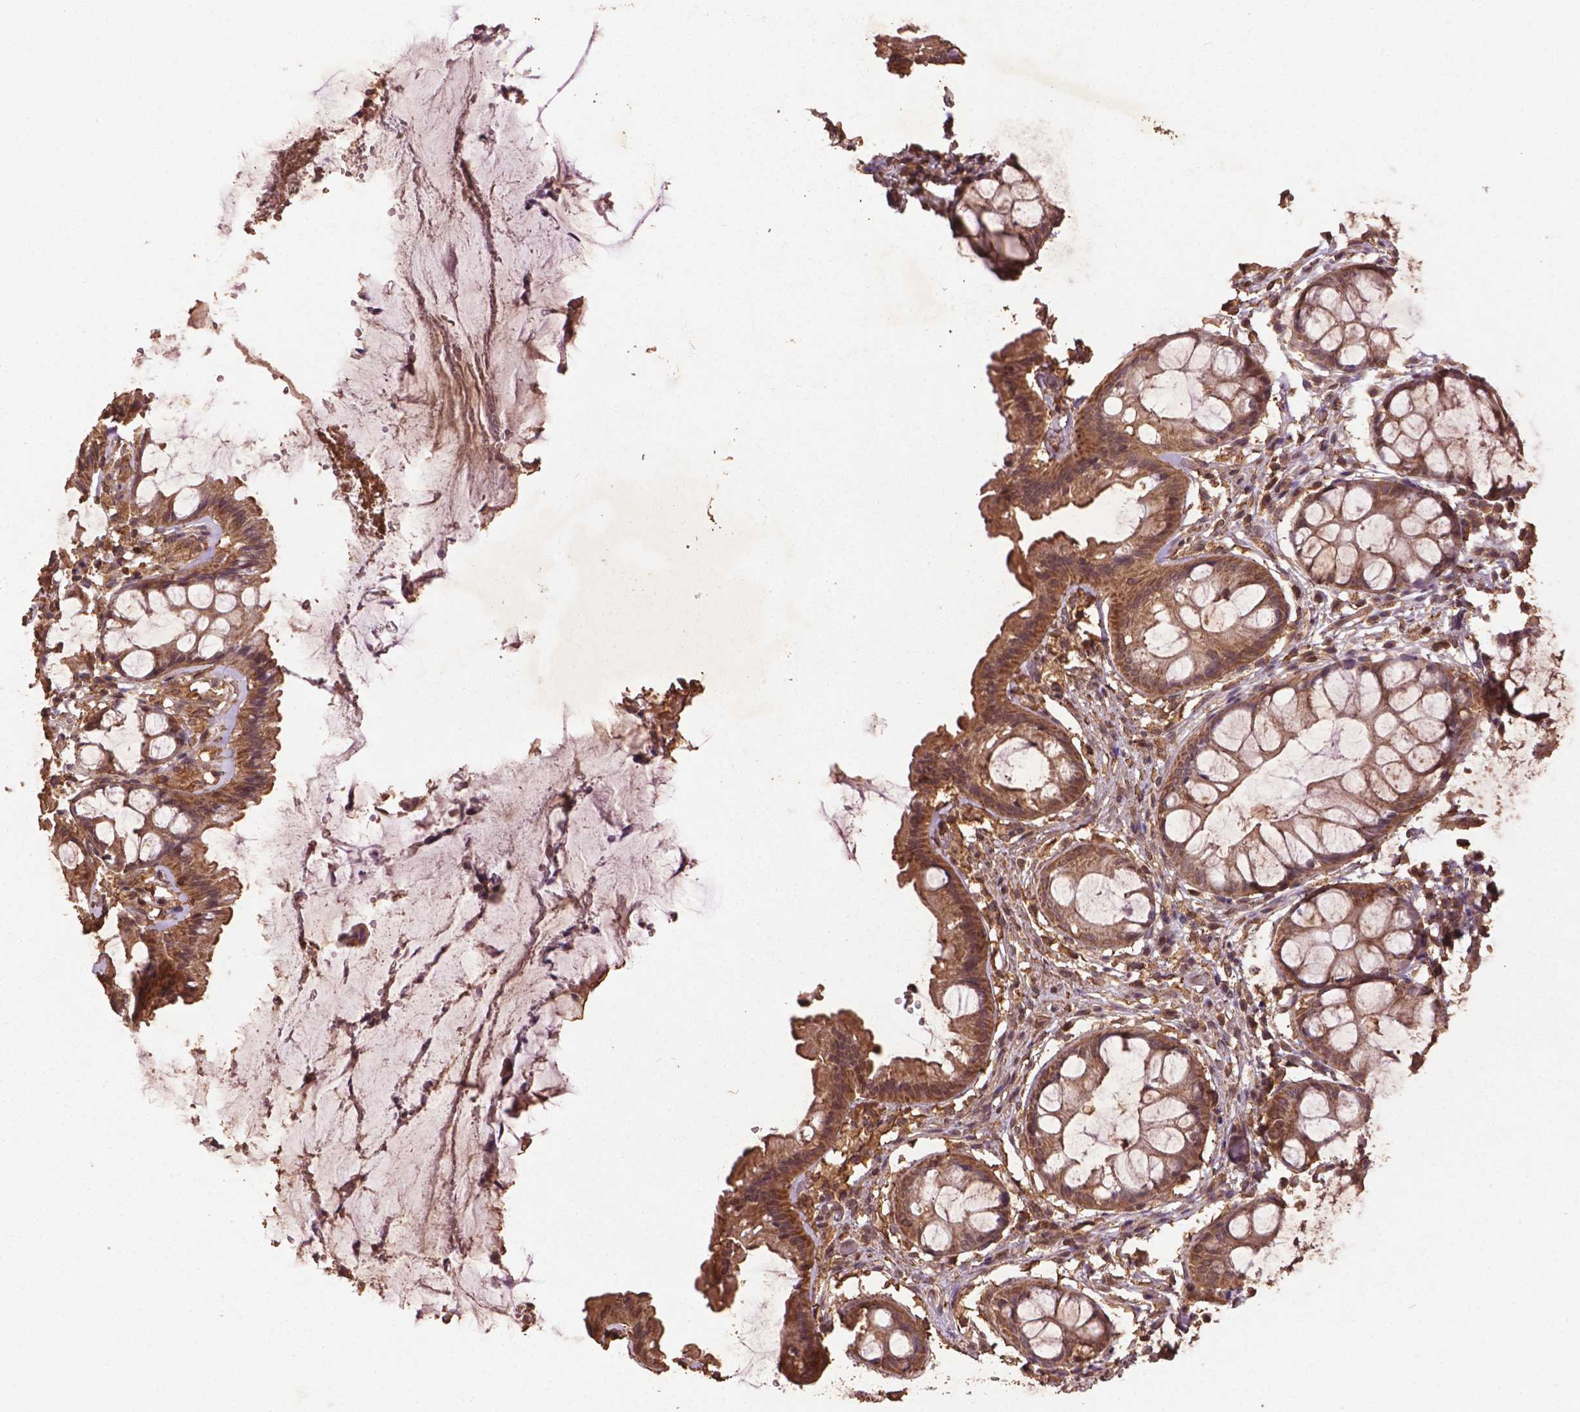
{"staining": {"intensity": "moderate", "quantity": ">75%", "location": "cytoplasmic/membranous"}, "tissue": "rectum", "cell_type": "Glandular cells", "image_type": "normal", "snomed": [{"axis": "morphology", "description": "Normal tissue, NOS"}, {"axis": "topography", "description": "Rectum"}], "caption": "This photomicrograph reveals immunohistochemistry (IHC) staining of normal human rectum, with medium moderate cytoplasmic/membranous expression in approximately >75% of glandular cells.", "gene": "BABAM1", "patient": {"sex": "female", "age": 62}}